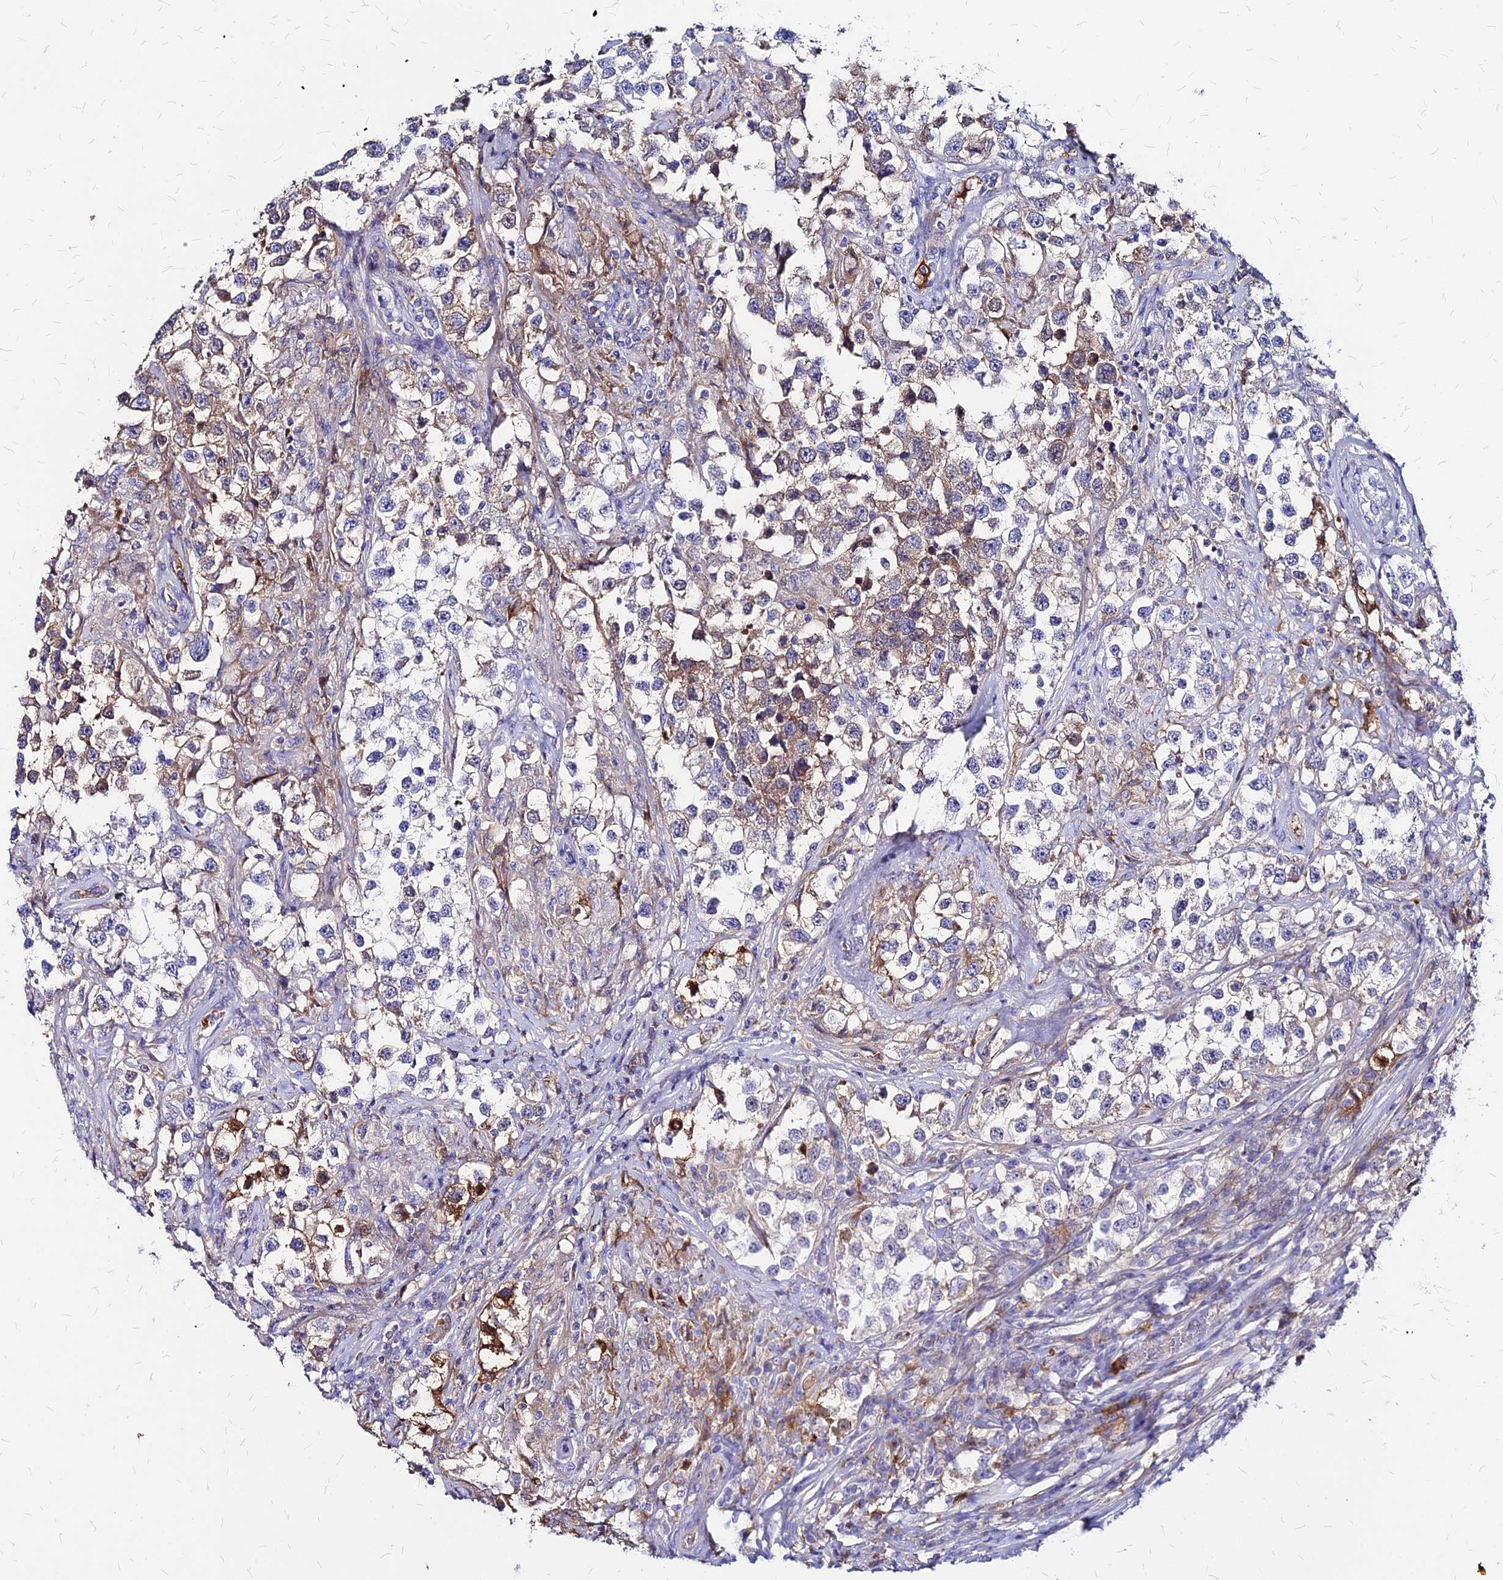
{"staining": {"intensity": "negative", "quantity": "none", "location": "none"}, "tissue": "testis cancer", "cell_type": "Tumor cells", "image_type": "cancer", "snomed": [{"axis": "morphology", "description": "Seminoma, NOS"}, {"axis": "topography", "description": "Testis"}], "caption": "IHC image of neoplastic tissue: human seminoma (testis) stained with DAB (3,3'-diaminobenzidine) displays no significant protein expression in tumor cells.", "gene": "ACSM6", "patient": {"sex": "male", "age": 46}}